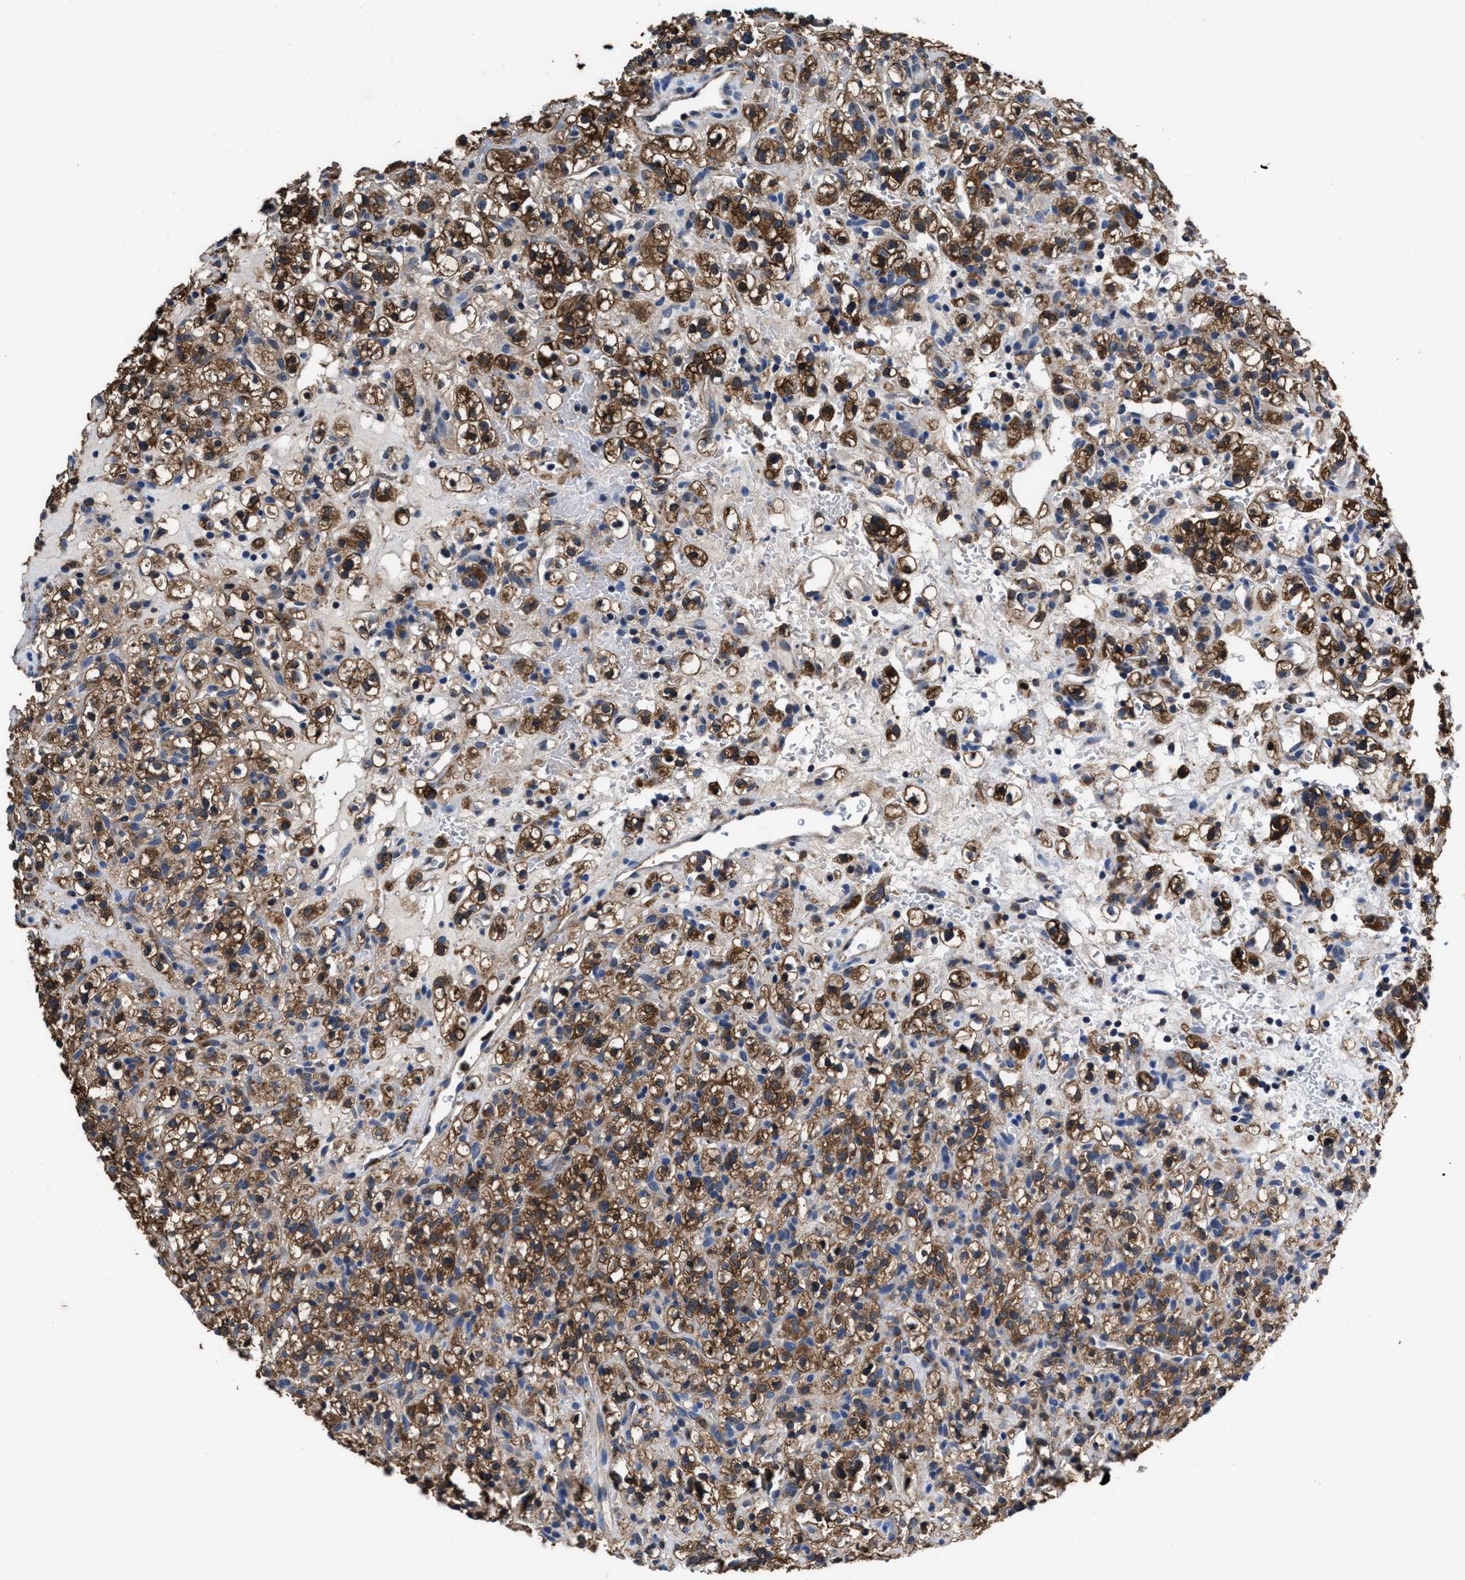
{"staining": {"intensity": "moderate", "quantity": ">75%", "location": "cytoplasmic/membranous"}, "tissue": "renal cancer", "cell_type": "Tumor cells", "image_type": "cancer", "snomed": [{"axis": "morphology", "description": "Normal tissue, NOS"}, {"axis": "morphology", "description": "Adenocarcinoma, NOS"}, {"axis": "topography", "description": "Kidney"}], "caption": "DAB (3,3'-diaminobenzidine) immunohistochemical staining of human renal cancer shows moderate cytoplasmic/membranous protein expression in about >75% of tumor cells. The staining is performed using DAB brown chromogen to label protein expression. The nuclei are counter-stained blue using hematoxylin.", "gene": "ACLY", "patient": {"sex": "female", "age": 72}}